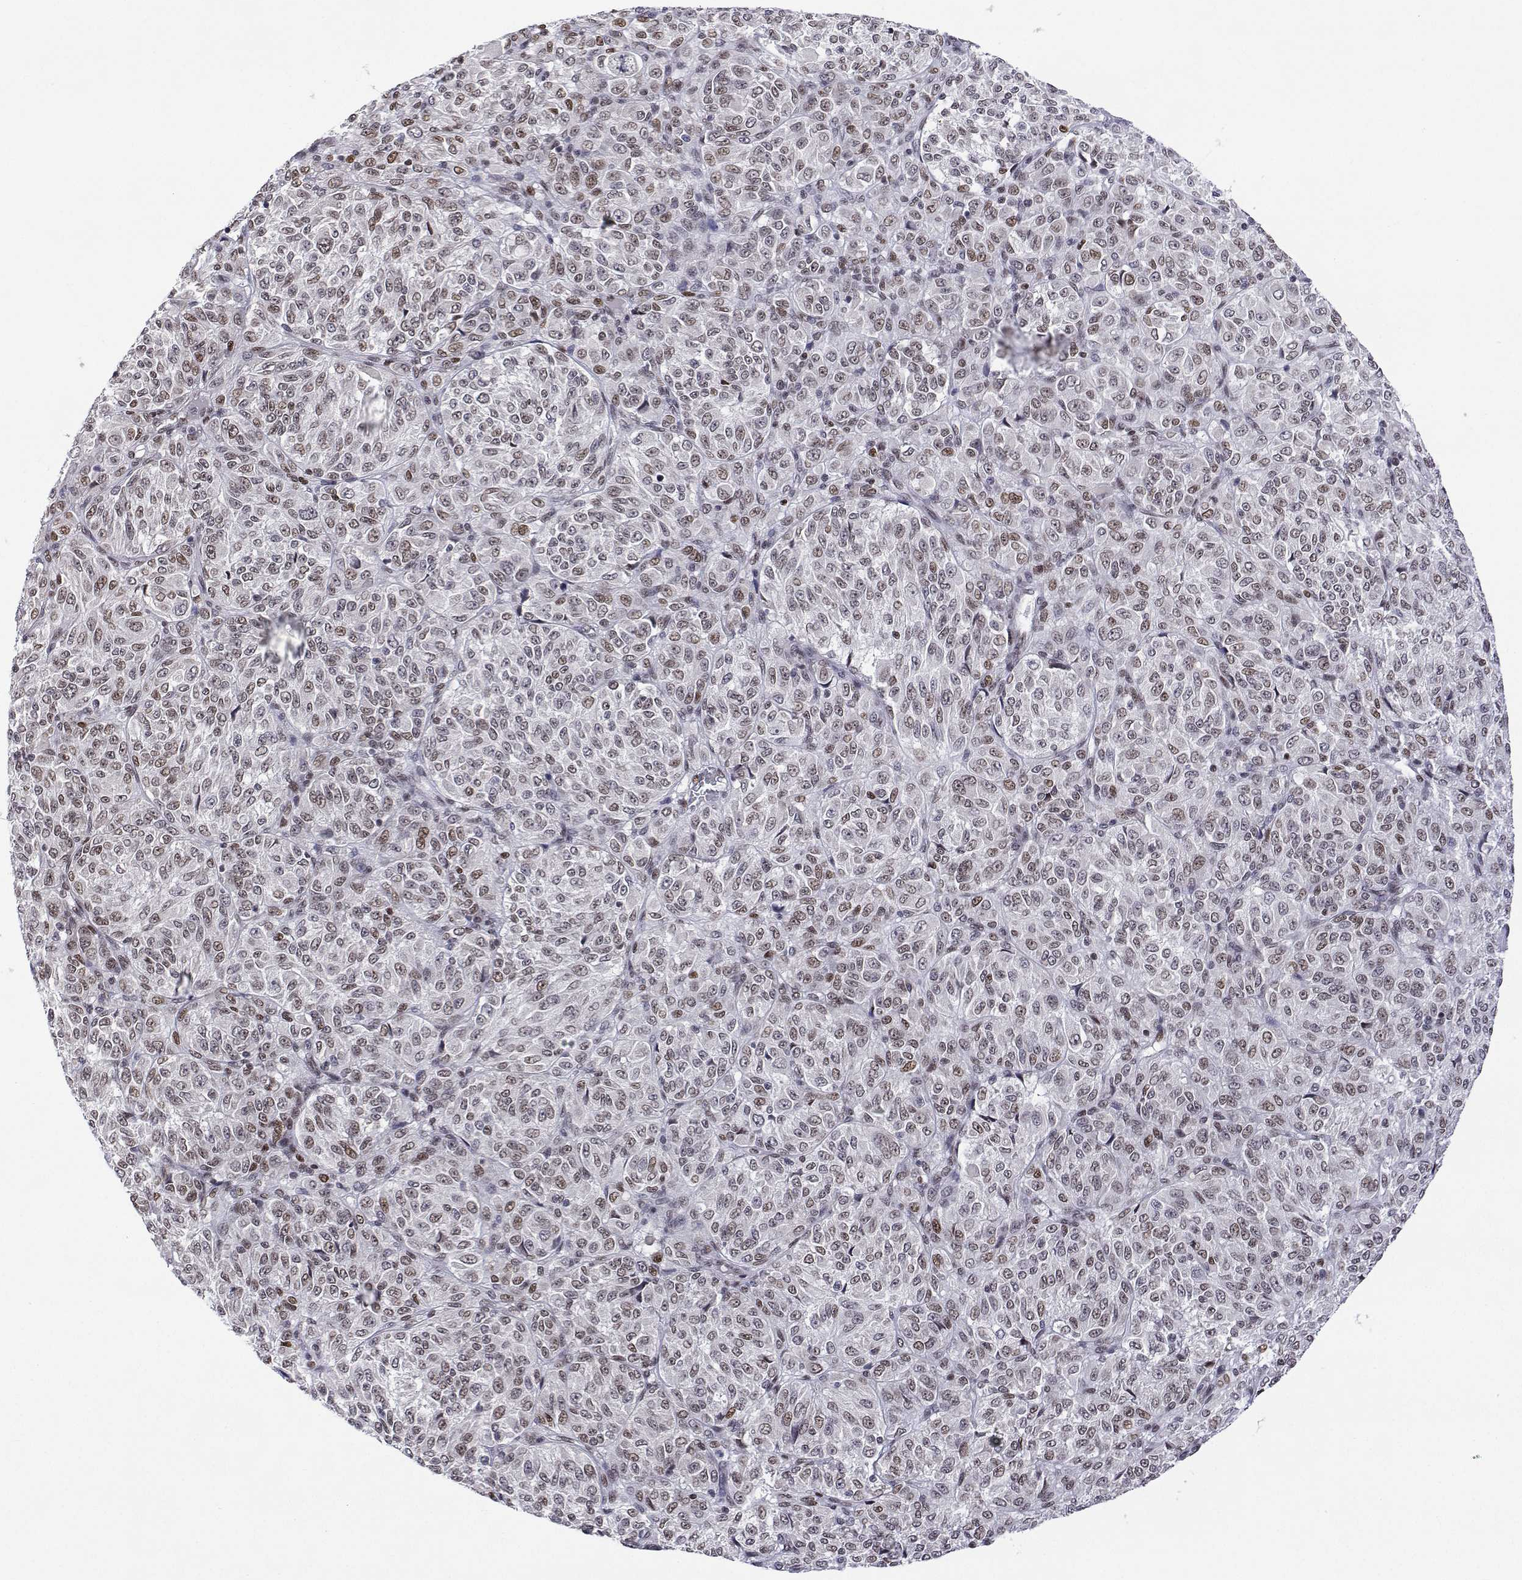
{"staining": {"intensity": "weak", "quantity": "25%-75%", "location": "nuclear"}, "tissue": "melanoma", "cell_type": "Tumor cells", "image_type": "cancer", "snomed": [{"axis": "morphology", "description": "Malignant melanoma, Metastatic site"}, {"axis": "topography", "description": "Brain"}], "caption": "Immunohistochemistry micrograph of neoplastic tissue: human melanoma stained using immunohistochemistry demonstrates low levels of weak protein expression localized specifically in the nuclear of tumor cells, appearing as a nuclear brown color.", "gene": "XPC", "patient": {"sex": "female", "age": 56}}